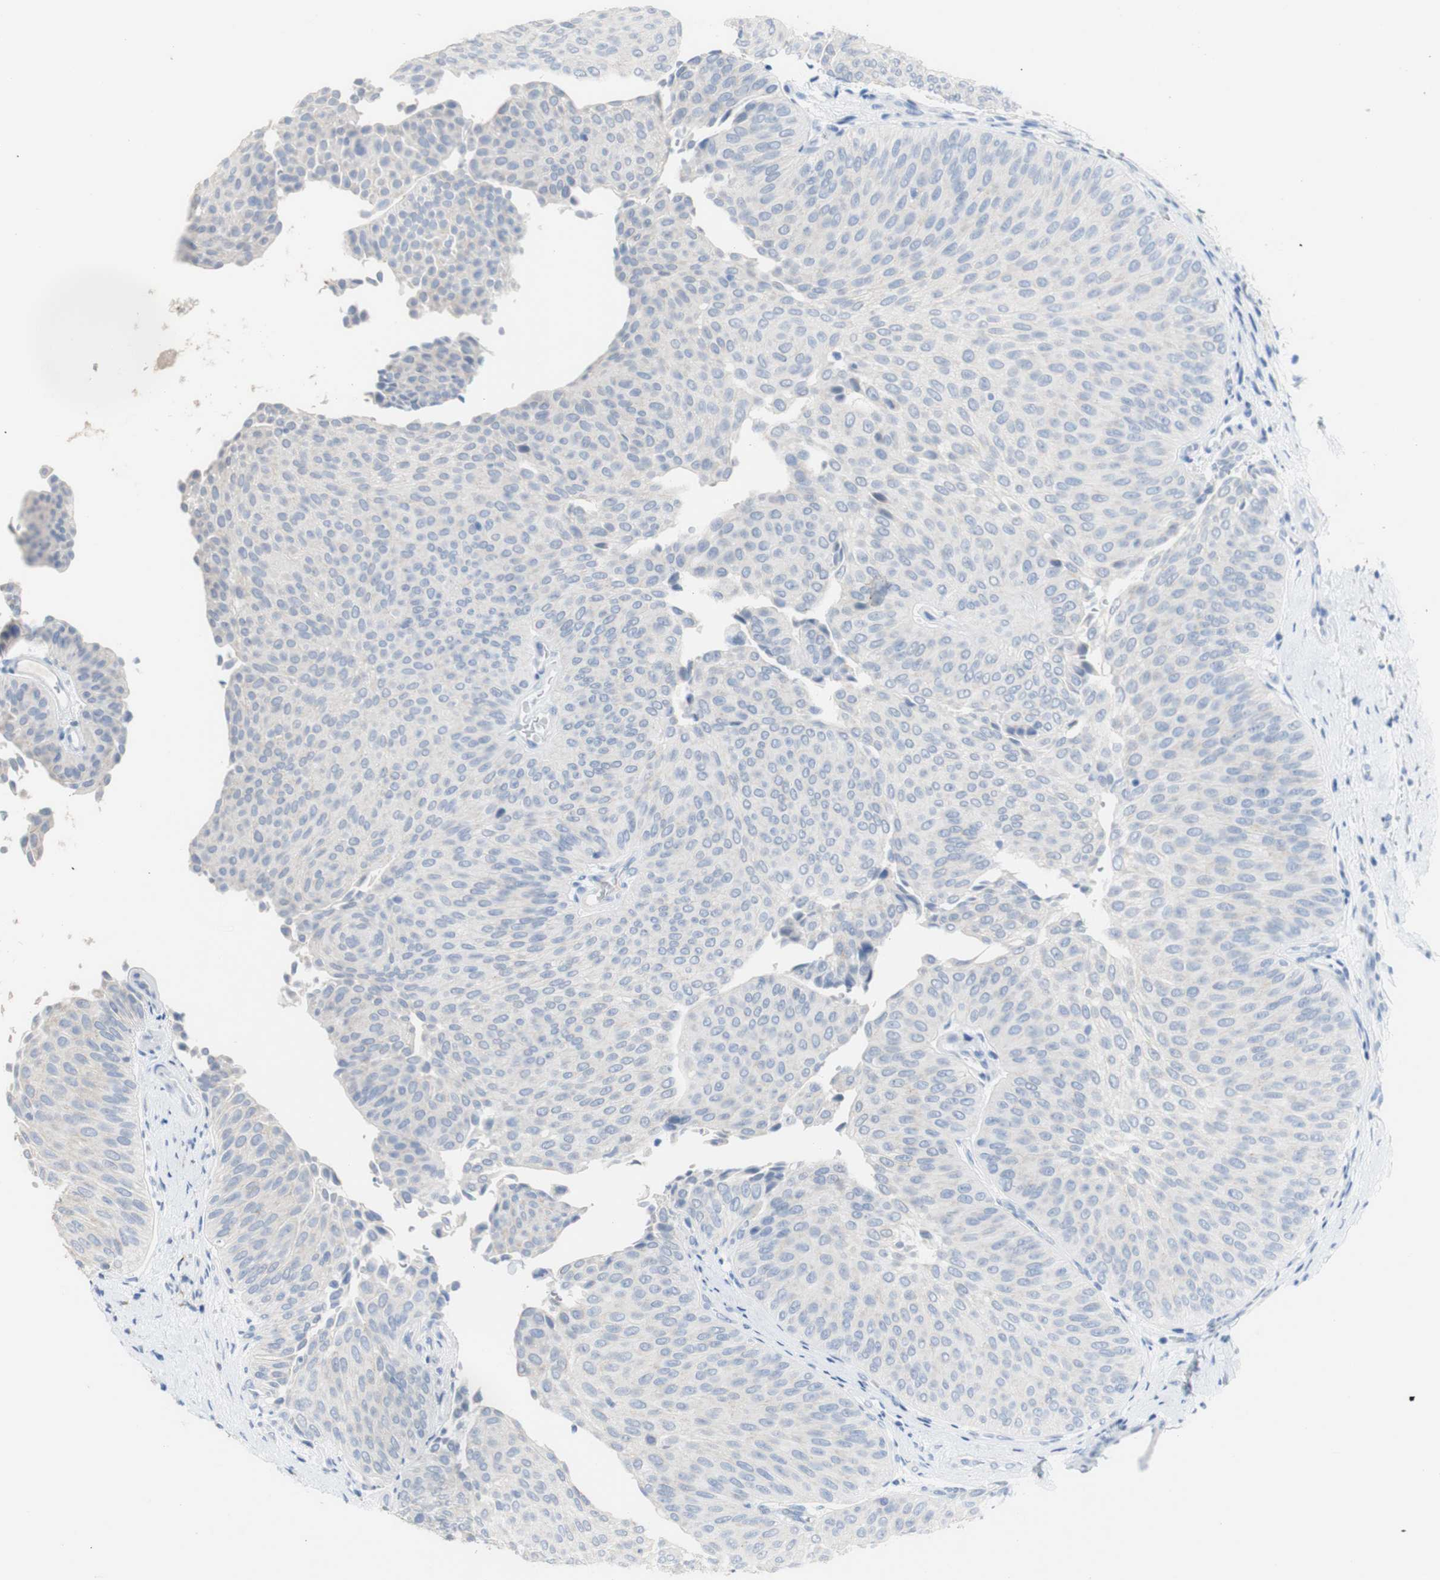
{"staining": {"intensity": "negative", "quantity": "none", "location": "none"}, "tissue": "urothelial cancer", "cell_type": "Tumor cells", "image_type": "cancer", "snomed": [{"axis": "morphology", "description": "Urothelial carcinoma, Low grade"}, {"axis": "topography", "description": "Urinary bladder"}], "caption": "Immunohistochemical staining of human urothelial carcinoma (low-grade) displays no significant positivity in tumor cells. (DAB IHC, high magnification).", "gene": "DSC2", "patient": {"sex": "female", "age": 60}}